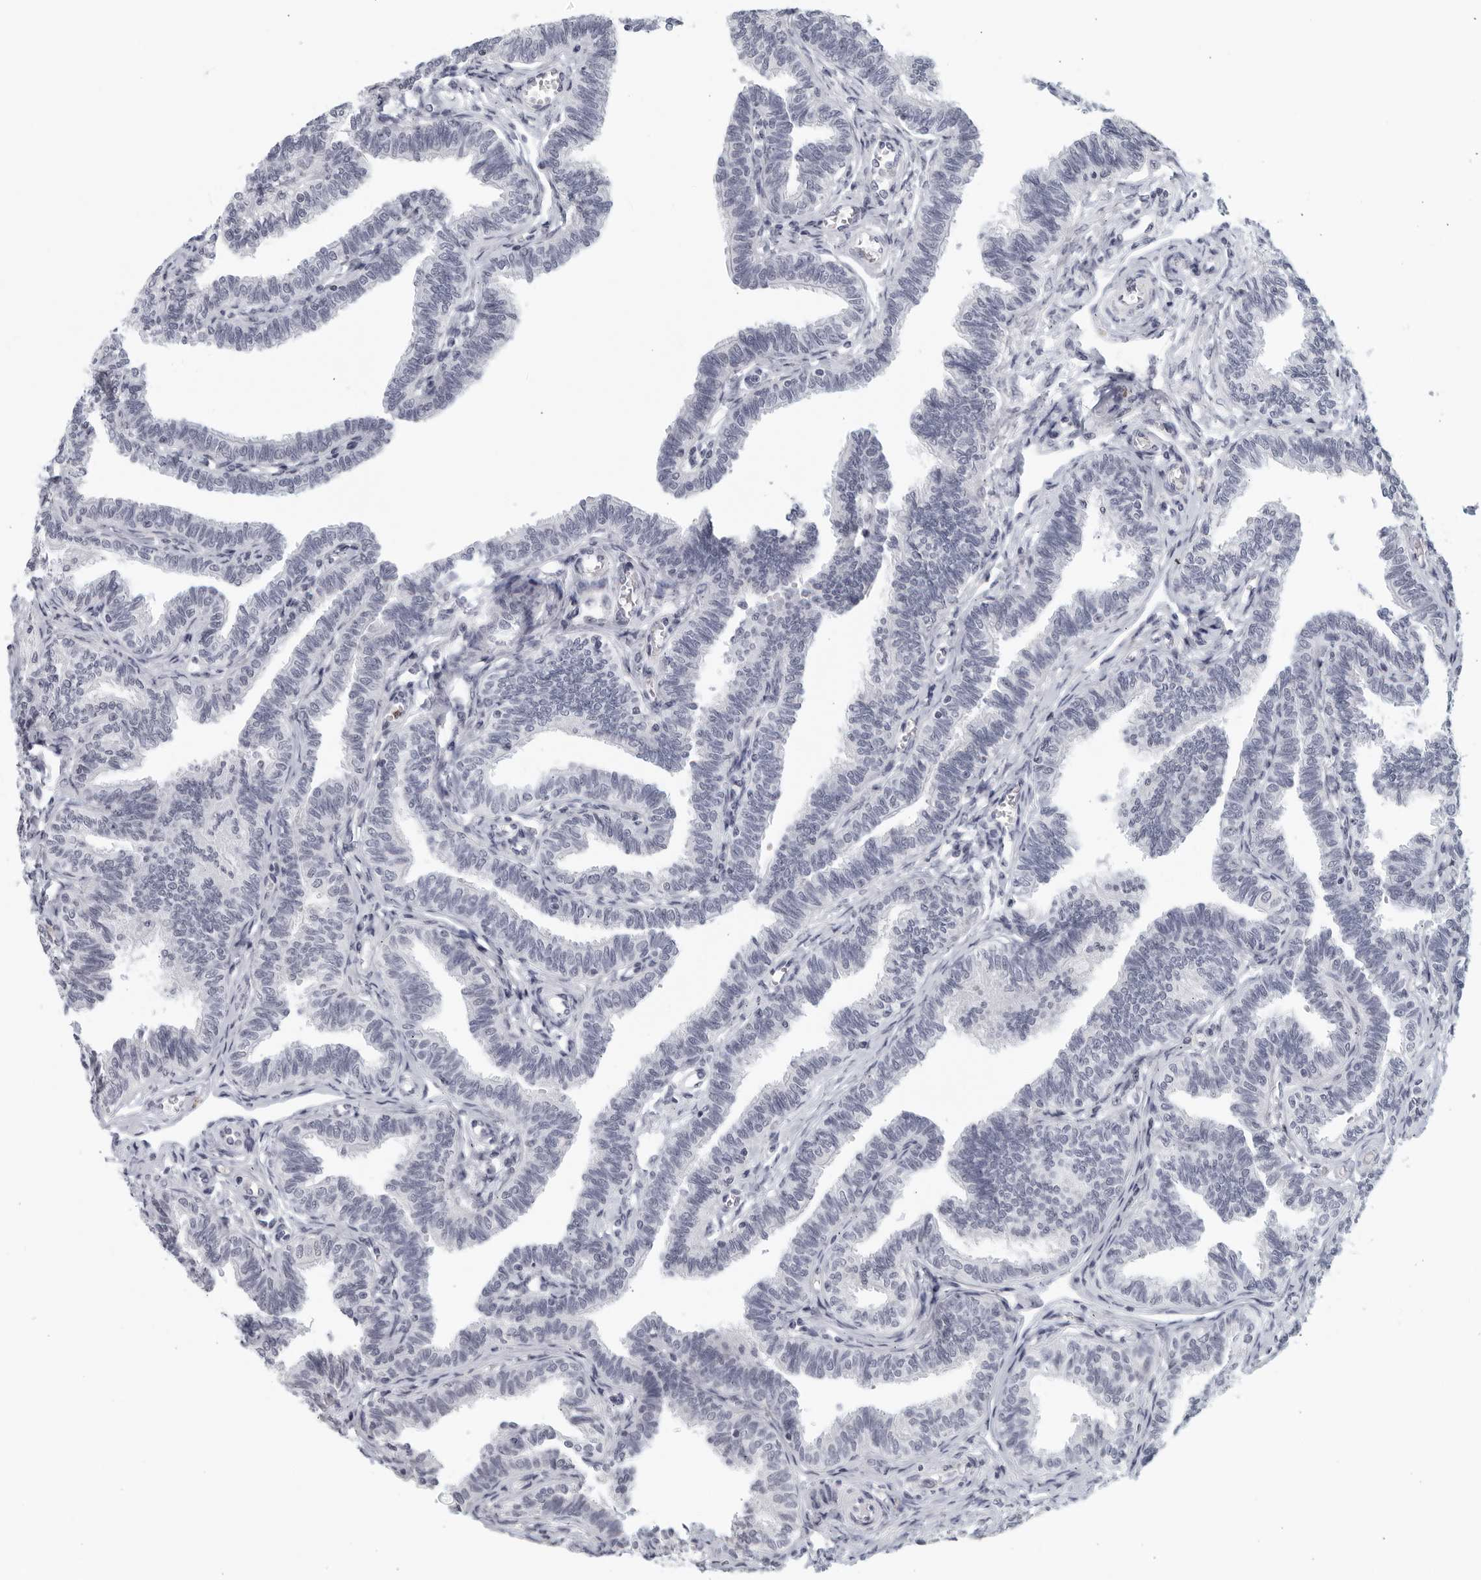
{"staining": {"intensity": "negative", "quantity": "none", "location": "none"}, "tissue": "fallopian tube", "cell_type": "Glandular cells", "image_type": "normal", "snomed": [{"axis": "morphology", "description": "Normal tissue, NOS"}, {"axis": "topography", "description": "Fallopian tube"}, {"axis": "topography", "description": "Ovary"}], "caption": "IHC histopathology image of unremarkable fallopian tube: fallopian tube stained with DAB shows no significant protein positivity in glandular cells.", "gene": "KLK7", "patient": {"sex": "female", "age": 23}}